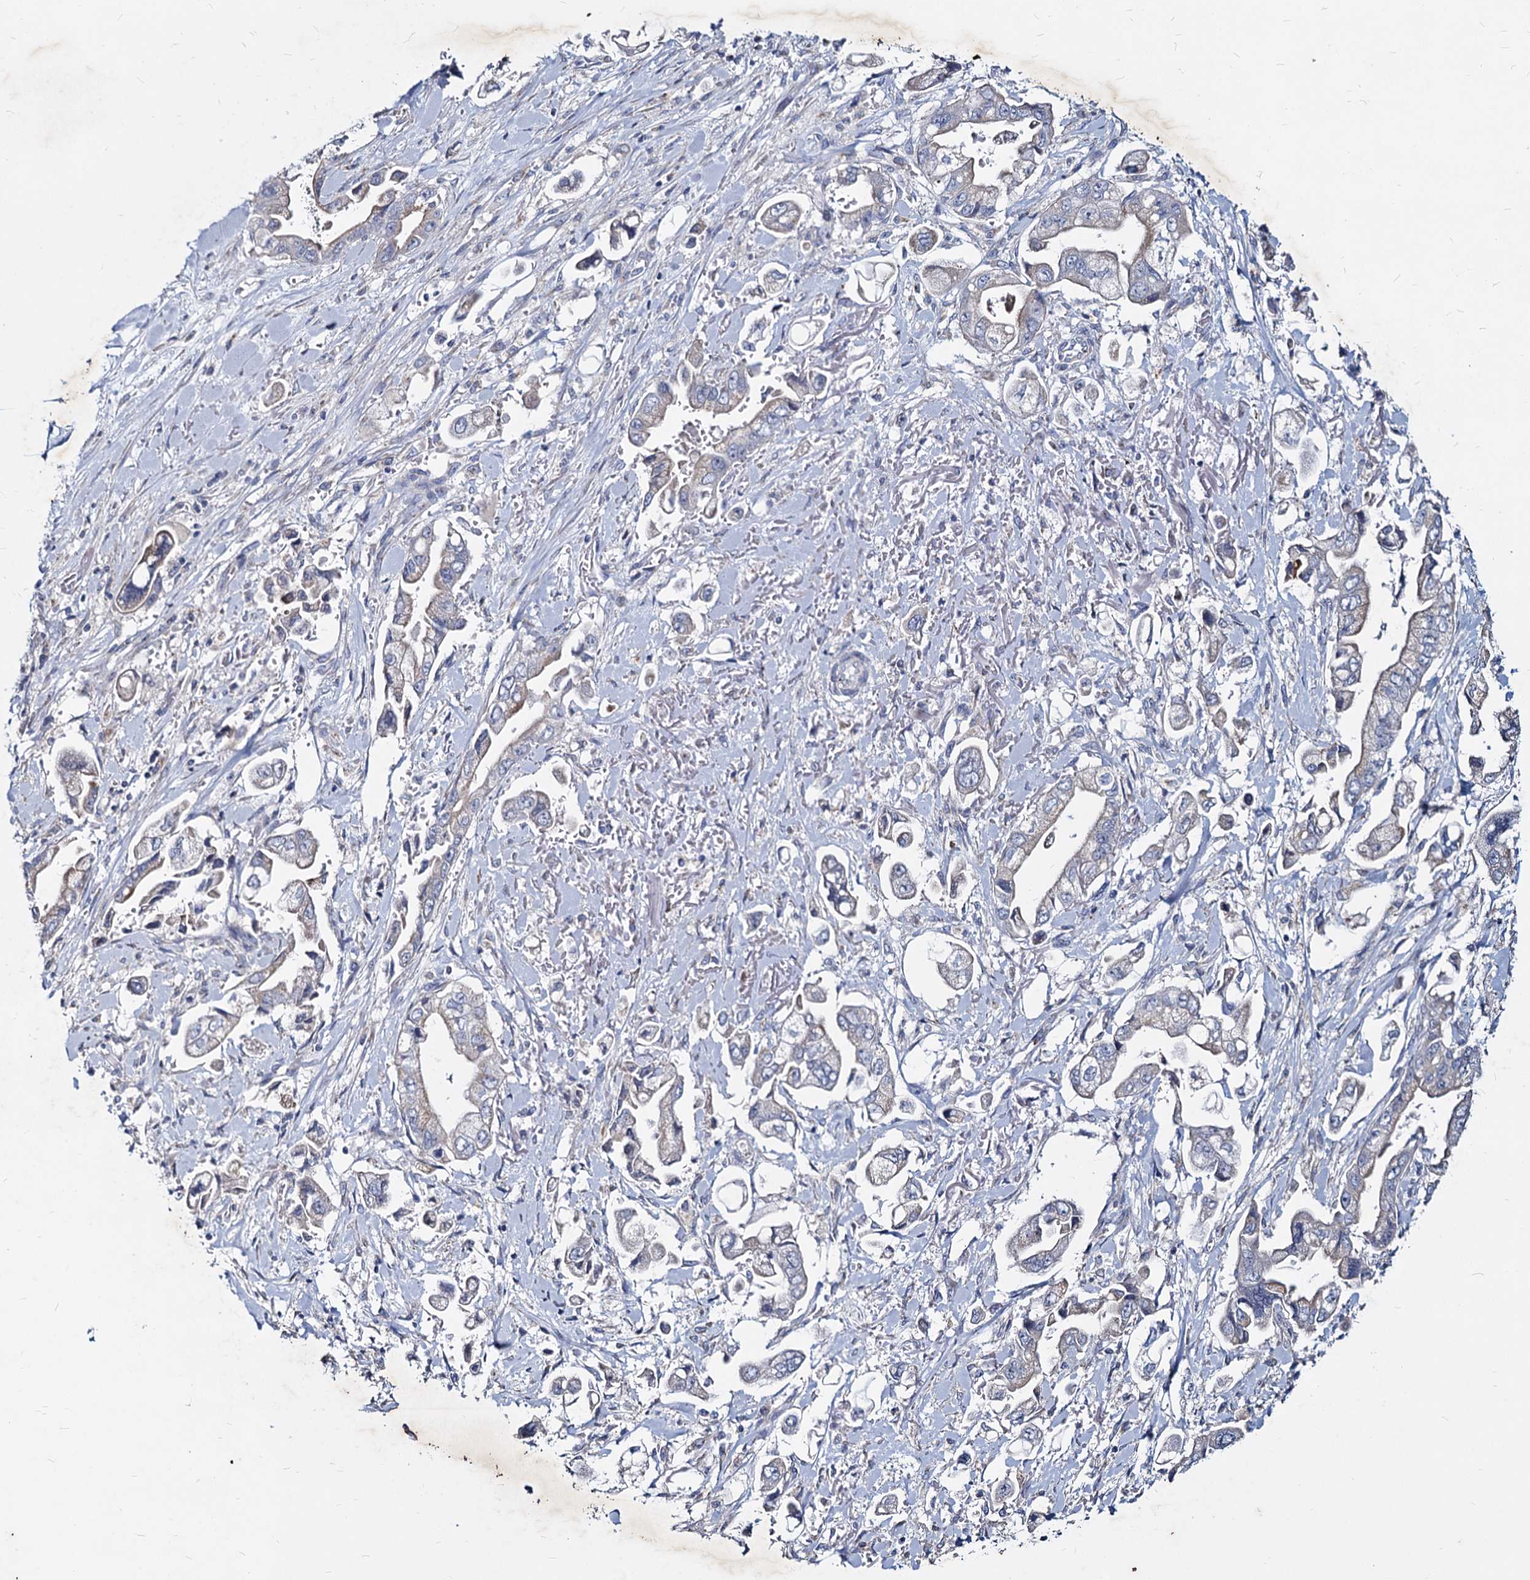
{"staining": {"intensity": "negative", "quantity": "none", "location": "none"}, "tissue": "stomach cancer", "cell_type": "Tumor cells", "image_type": "cancer", "snomed": [{"axis": "morphology", "description": "Adenocarcinoma, NOS"}, {"axis": "topography", "description": "Stomach"}], "caption": "DAB (3,3'-diaminobenzidine) immunohistochemical staining of stomach adenocarcinoma displays no significant positivity in tumor cells. The staining is performed using DAB brown chromogen with nuclei counter-stained in using hematoxylin.", "gene": "AGBL4", "patient": {"sex": "male", "age": 62}}